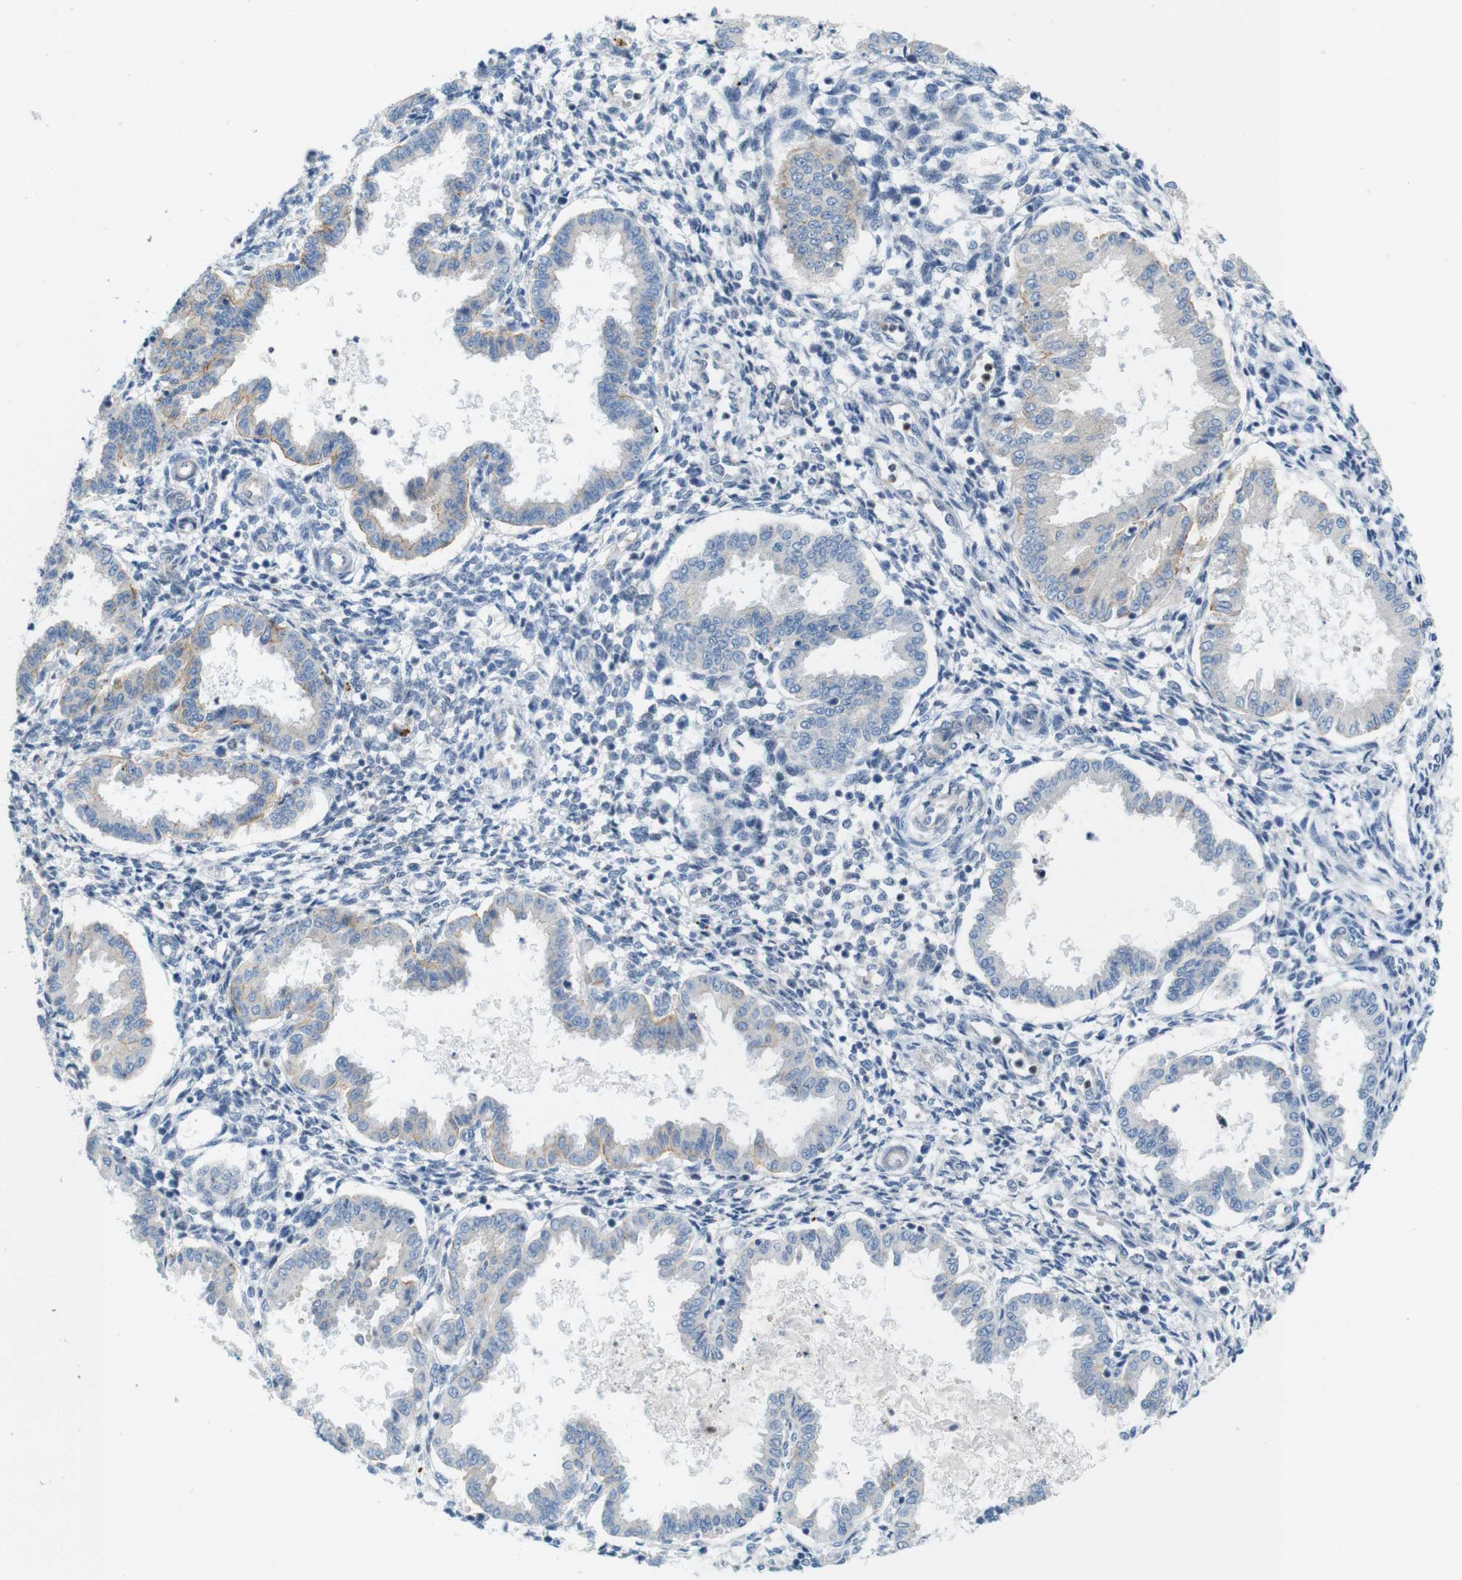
{"staining": {"intensity": "negative", "quantity": "none", "location": "none"}, "tissue": "endometrium", "cell_type": "Cells in endometrial stroma", "image_type": "normal", "snomed": [{"axis": "morphology", "description": "Normal tissue, NOS"}, {"axis": "topography", "description": "Endometrium"}], "caption": "High magnification brightfield microscopy of normal endometrium stained with DAB (3,3'-diaminobenzidine) (brown) and counterstained with hematoxylin (blue): cells in endometrial stroma show no significant staining.", "gene": "SKI", "patient": {"sex": "female", "age": 33}}